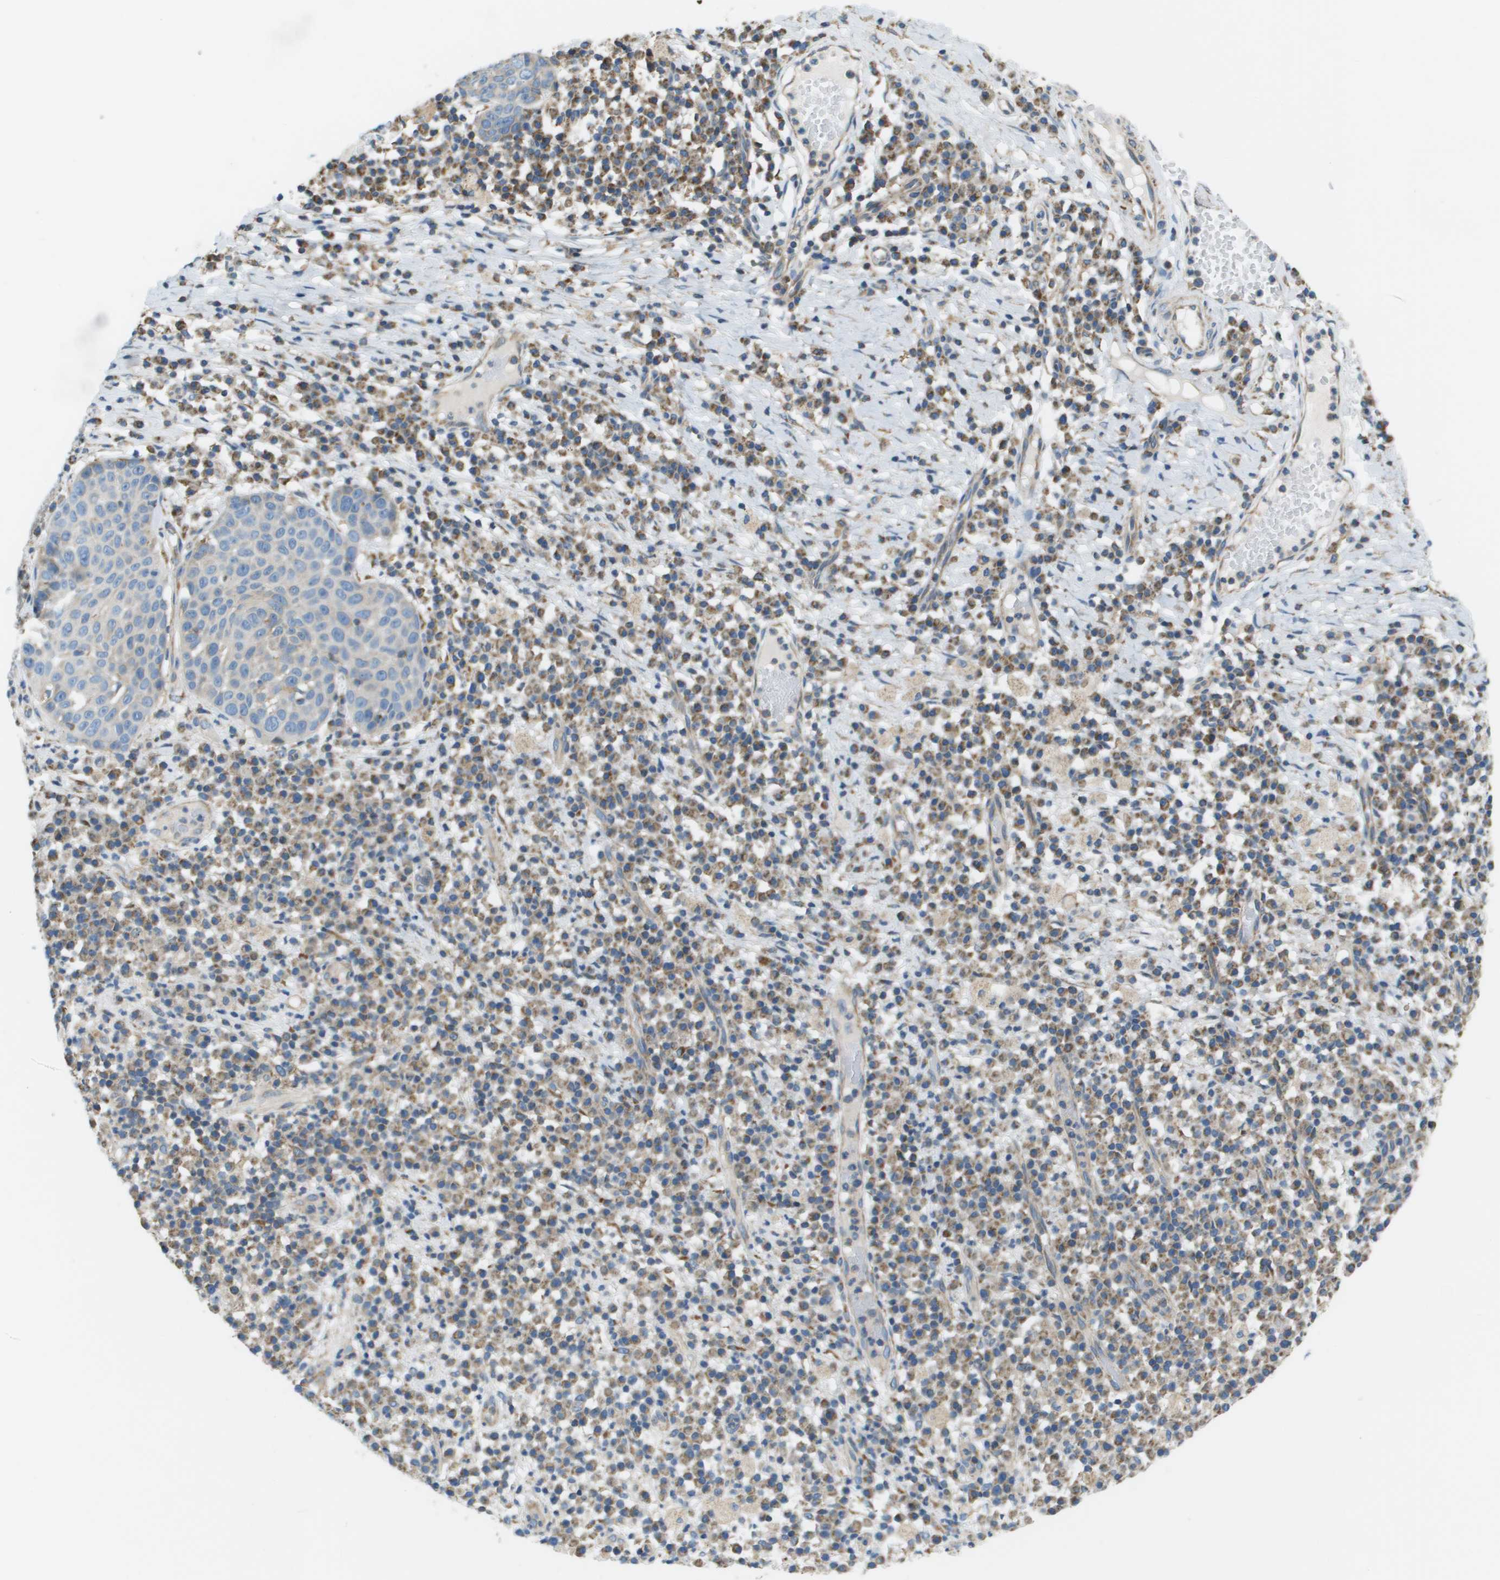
{"staining": {"intensity": "negative", "quantity": "none", "location": "none"}, "tissue": "skin cancer", "cell_type": "Tumor cells", "image_type": "cancer", "snomed": [{"axis": "morphology", "description": "Squamous cell carcinoma in situ, NOS"}, {"axis": "morphology", "description": "Squamous cell carcinoma, NOS"}, {"axis": "topography", "description": "Skin"}], "caption": "The immunohistochemistry histopathology image has no significant expression in tumor cells of skin cancer (squamous cell carcinoma) tissue. The staining is performed using DAB brown chromogen with nuclei counter-stained in using hematoxylin.", "gene": "TAOK3", "patient": {"sex": "male", "age": 93}}